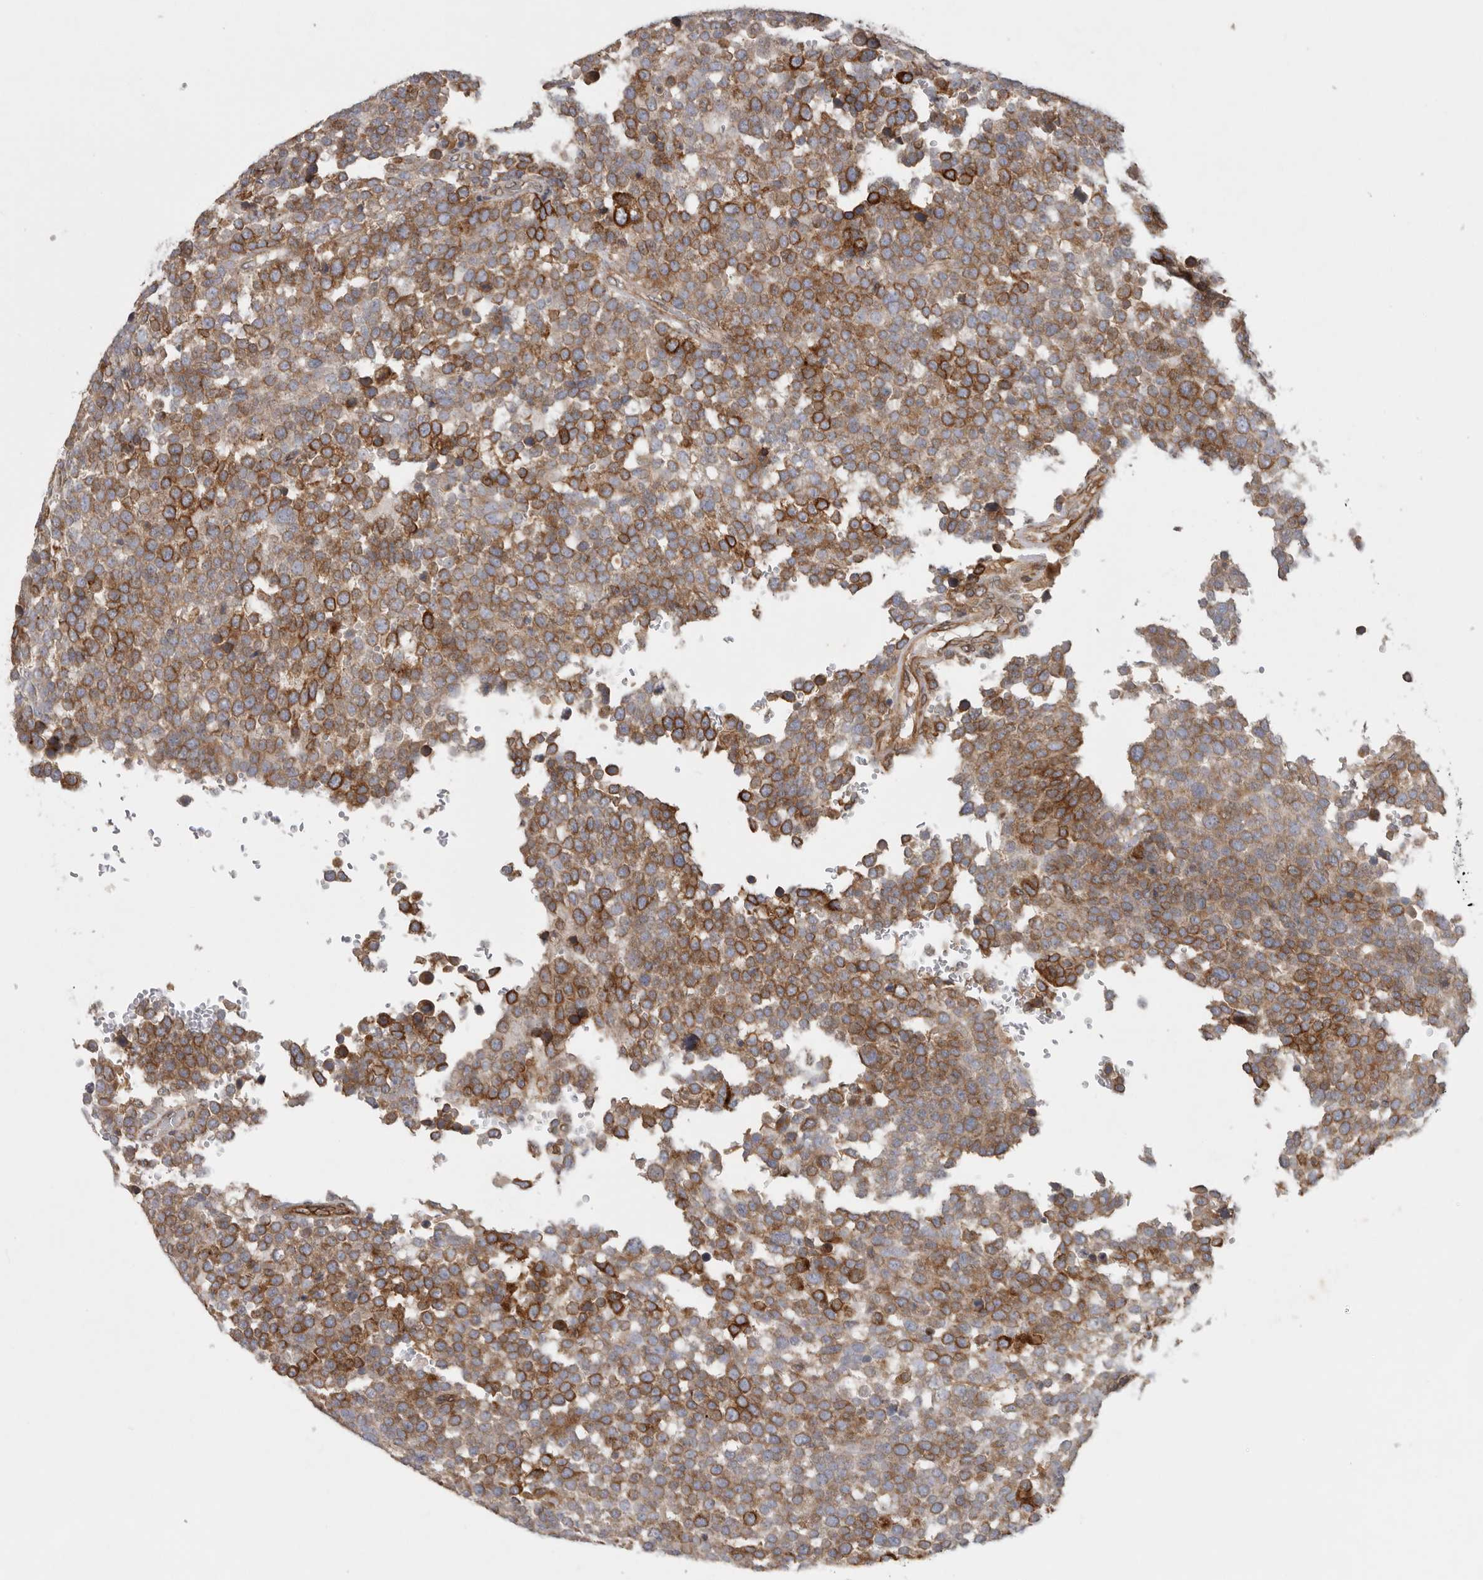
{"staining": {"intensity": "strong", "quantity": ">75%", "location": "cytoplasmic/membranous"}, "tissue": "testis cancer", "cell_type": "Tumor cells", "image_type": "cancer", "snomed": [{"axis": "morphology", "description": "Seminoma, NOS"}, {"axis": "topography", "description": "Testis"}], "caption": "This photomicrograph reveals immunohistochemistry (IHC) staining of human testis cancer (seminoma), with high strong cytoplasmic/membranous expression in about >75% of tumor cells.", "gene": "BCAP29", "patient": {"sex": "male", "age": 71}}